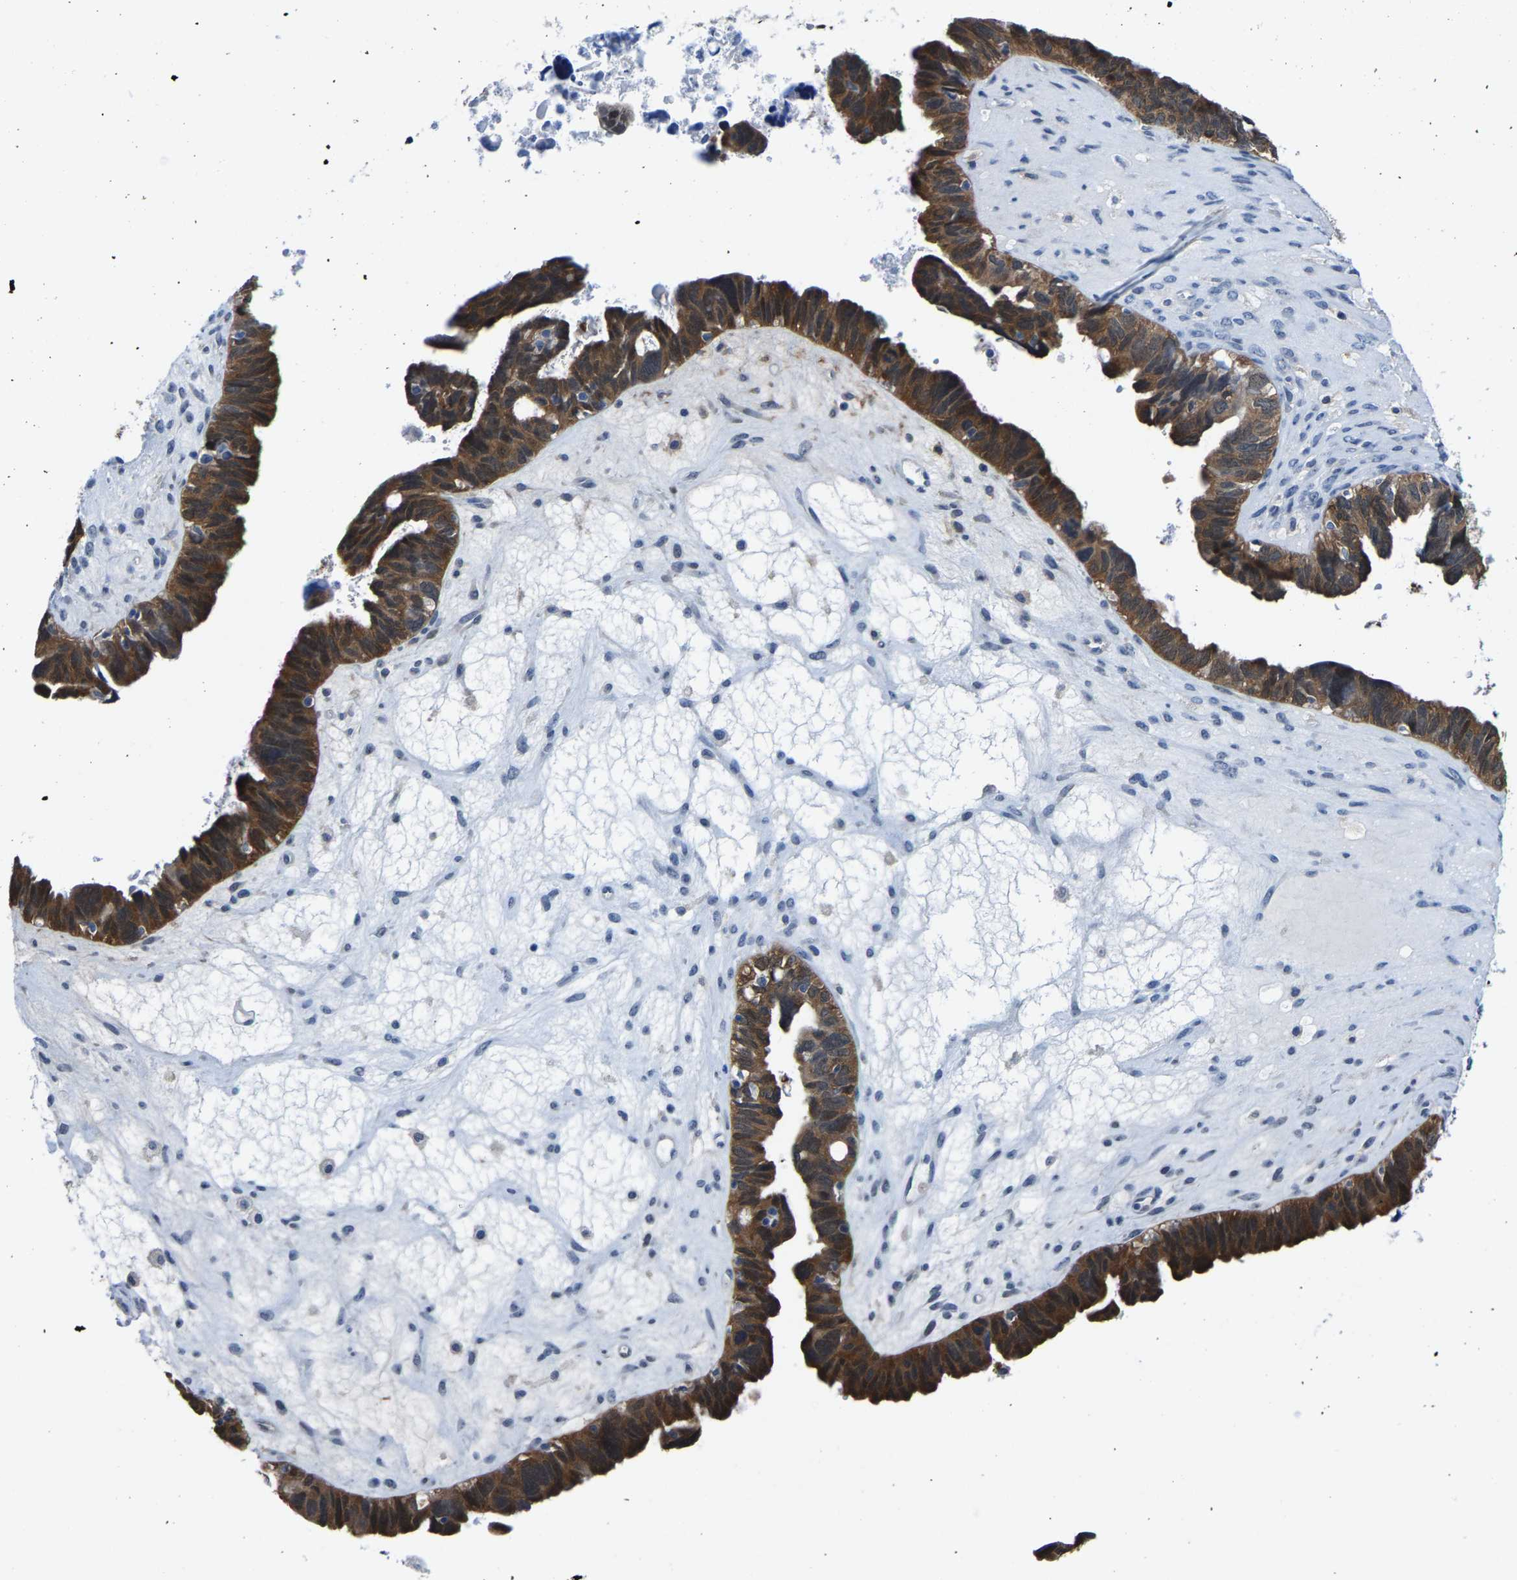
{"staining": {"intensity": "strong", "quantity": ">75%", "location": "cytoplasmic/membranous"}, "tissue": "ovarian cancer", "cell_type": "Tumor cells", "image_type": "cancer", "snomed": [{"axis": "morphology", "description": "Cystadenocarcinoma, serous, NOS"}, {"axis": "topography", "description": "Ovary"}], "caption": "The micrograph demonstrates a brown stain indicating the presence of a protein in the cytoplasmic/membranous of tumor cells in serous cystadenocarcinoma (ovarian).", "gene": "SSH3", "patient": {"sex": "female", "age": 79}}